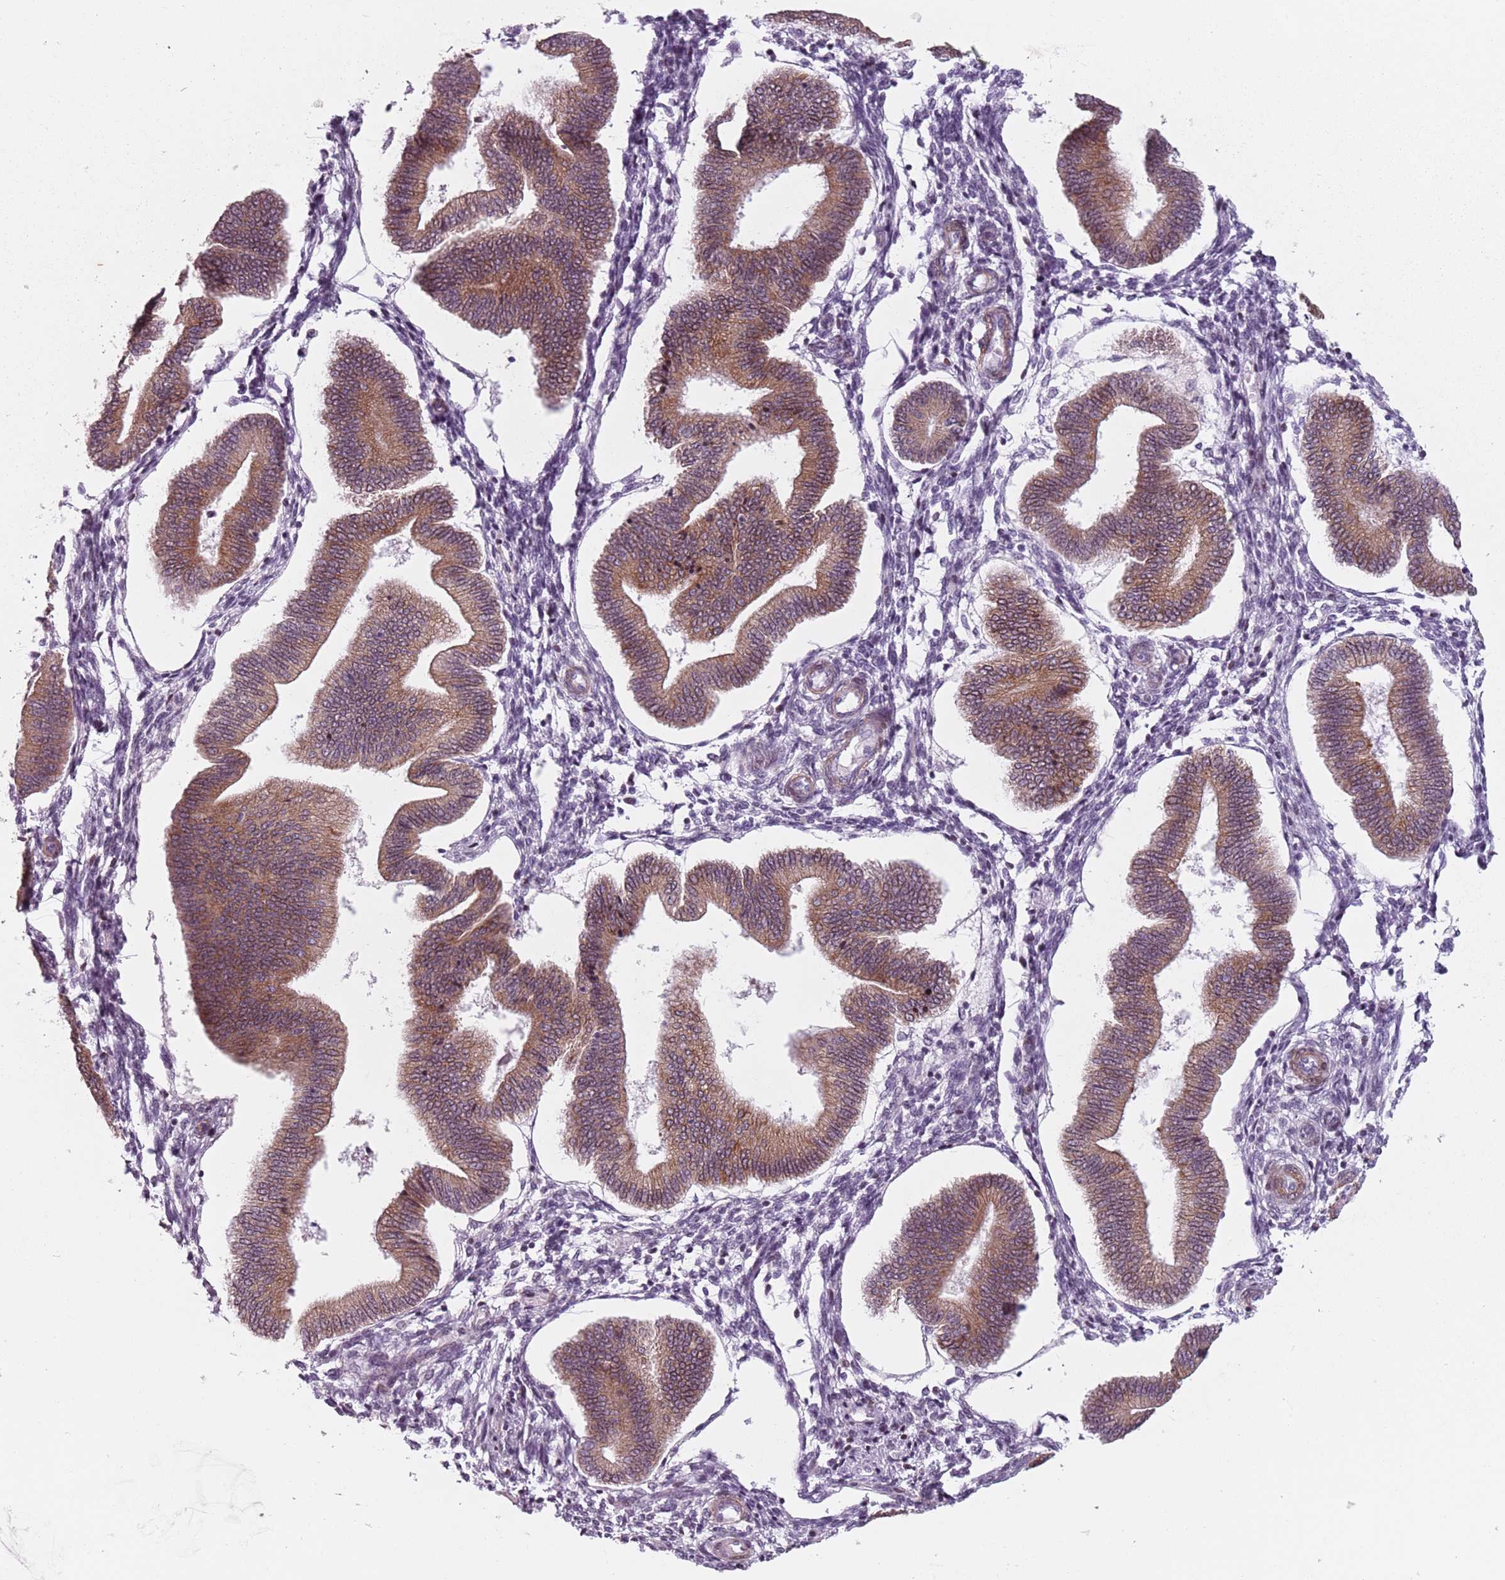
{"staining": {"intensity": "negative", "quantity": "none", "location": "none"}, "tissue": "endometrium", "cell_type": "Cells in endometrial stroma", "image_type": "normal", "snomed": [{"axis": "morphology", "description": "Normal tissue, NOS"}, {"axis": "topography", "description": "Endometrium"}], "caption": "Endometrium stained for a protein using immunohistochemistry exhibits no expression cells in endometrial stroma.", "gene": "TMC4", "patient": {"sex": "female", "age": 39}}